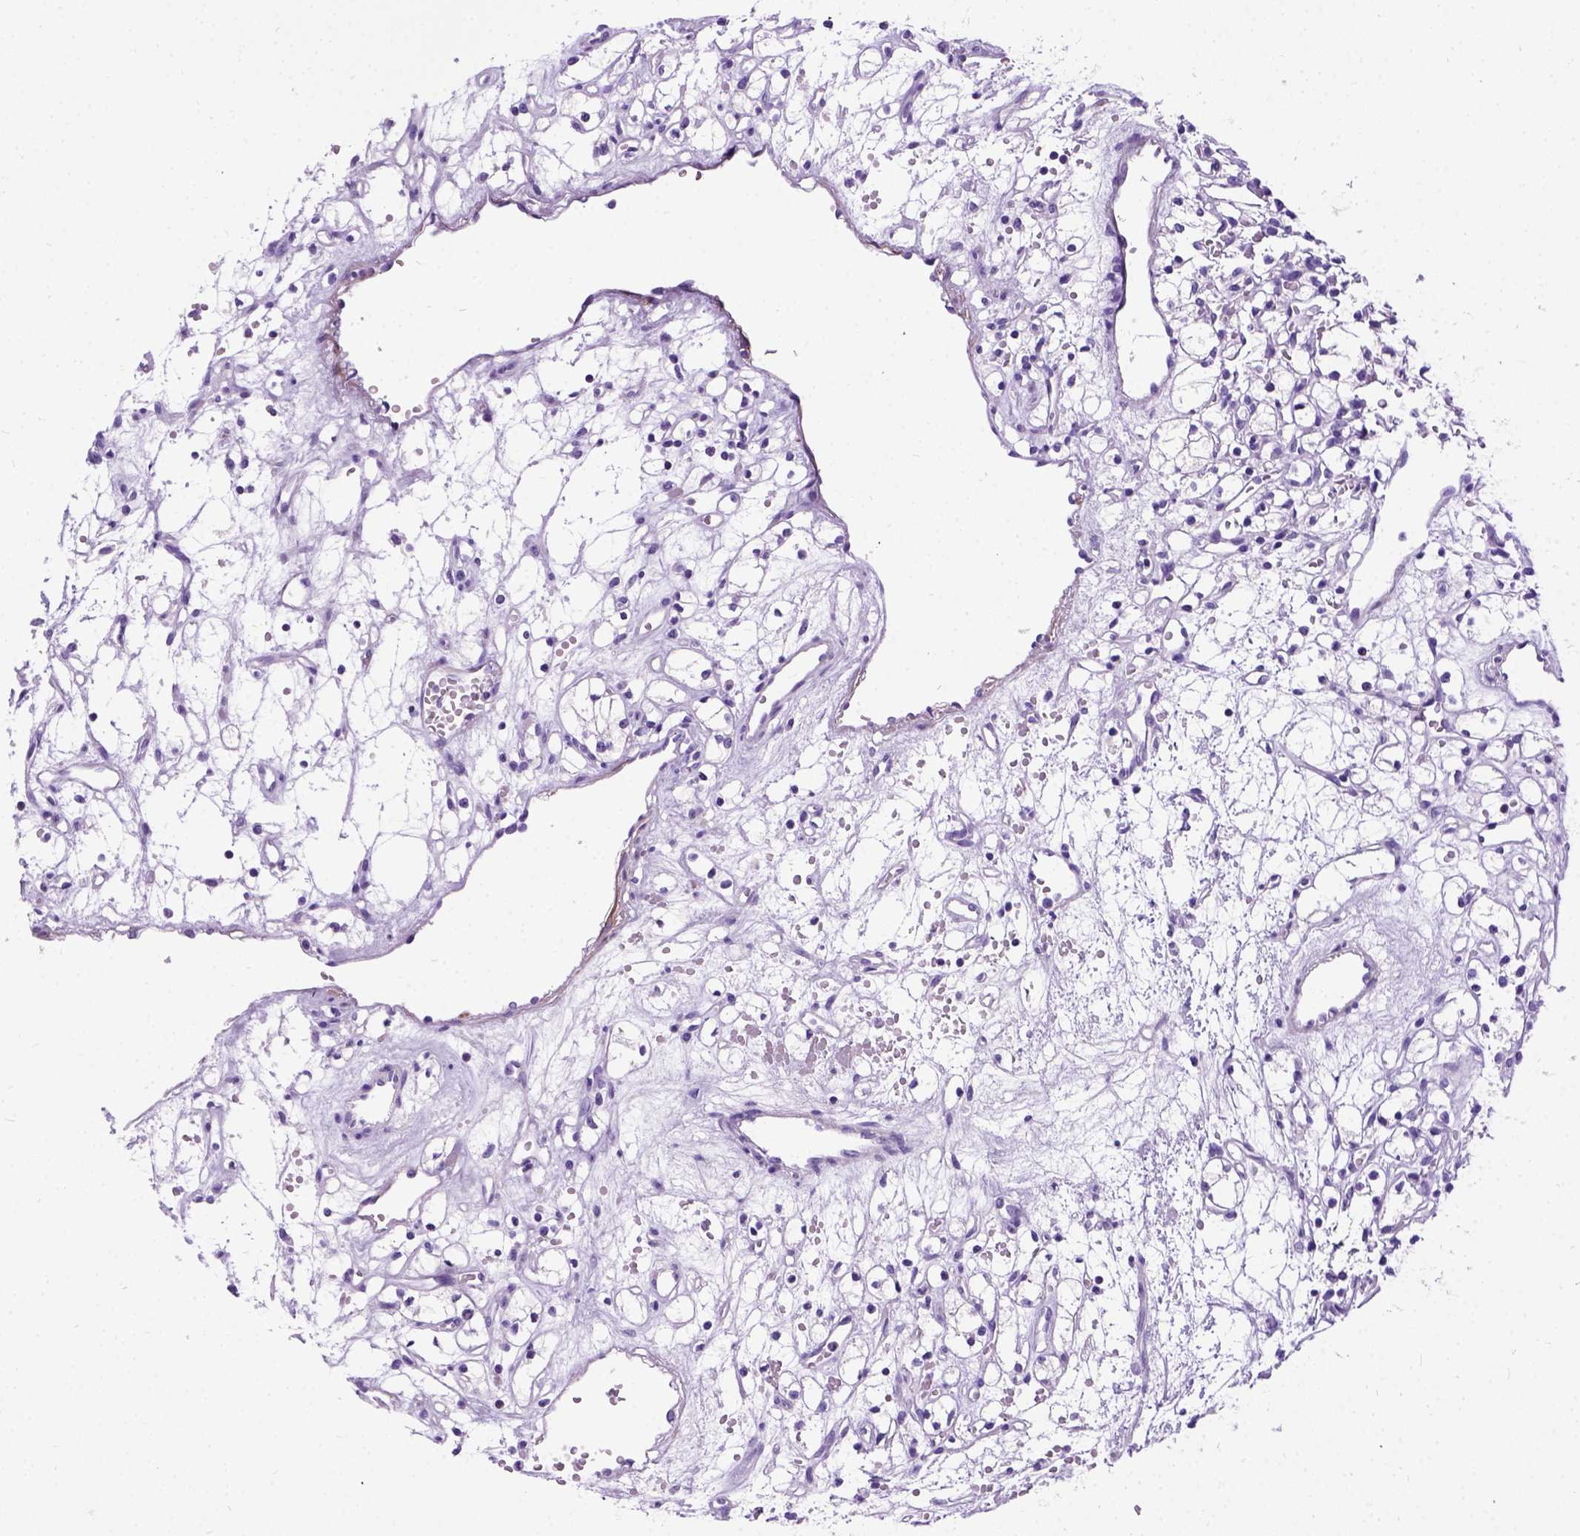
{"staining": {"intensity": "negative", "quantity": "none", "location": "none"}, "tissue": "renal cancer", "cell_type": "Tumor cells", "image_type": "cancer", "snomed": [{"axis": "morphology", "description": "Adenocarcinoma, NOS"}, {"axis": "topography", "description": "Kidney"}], "caption": "A histopathology image of human renal cancer is negative for staining in tumor cells. The staining is performed using DAB brown chromogen with nuclei counter-stained in using hematoxylin.", "gene": "PRG2", "patient": {"sex": "female", "age": 59}}